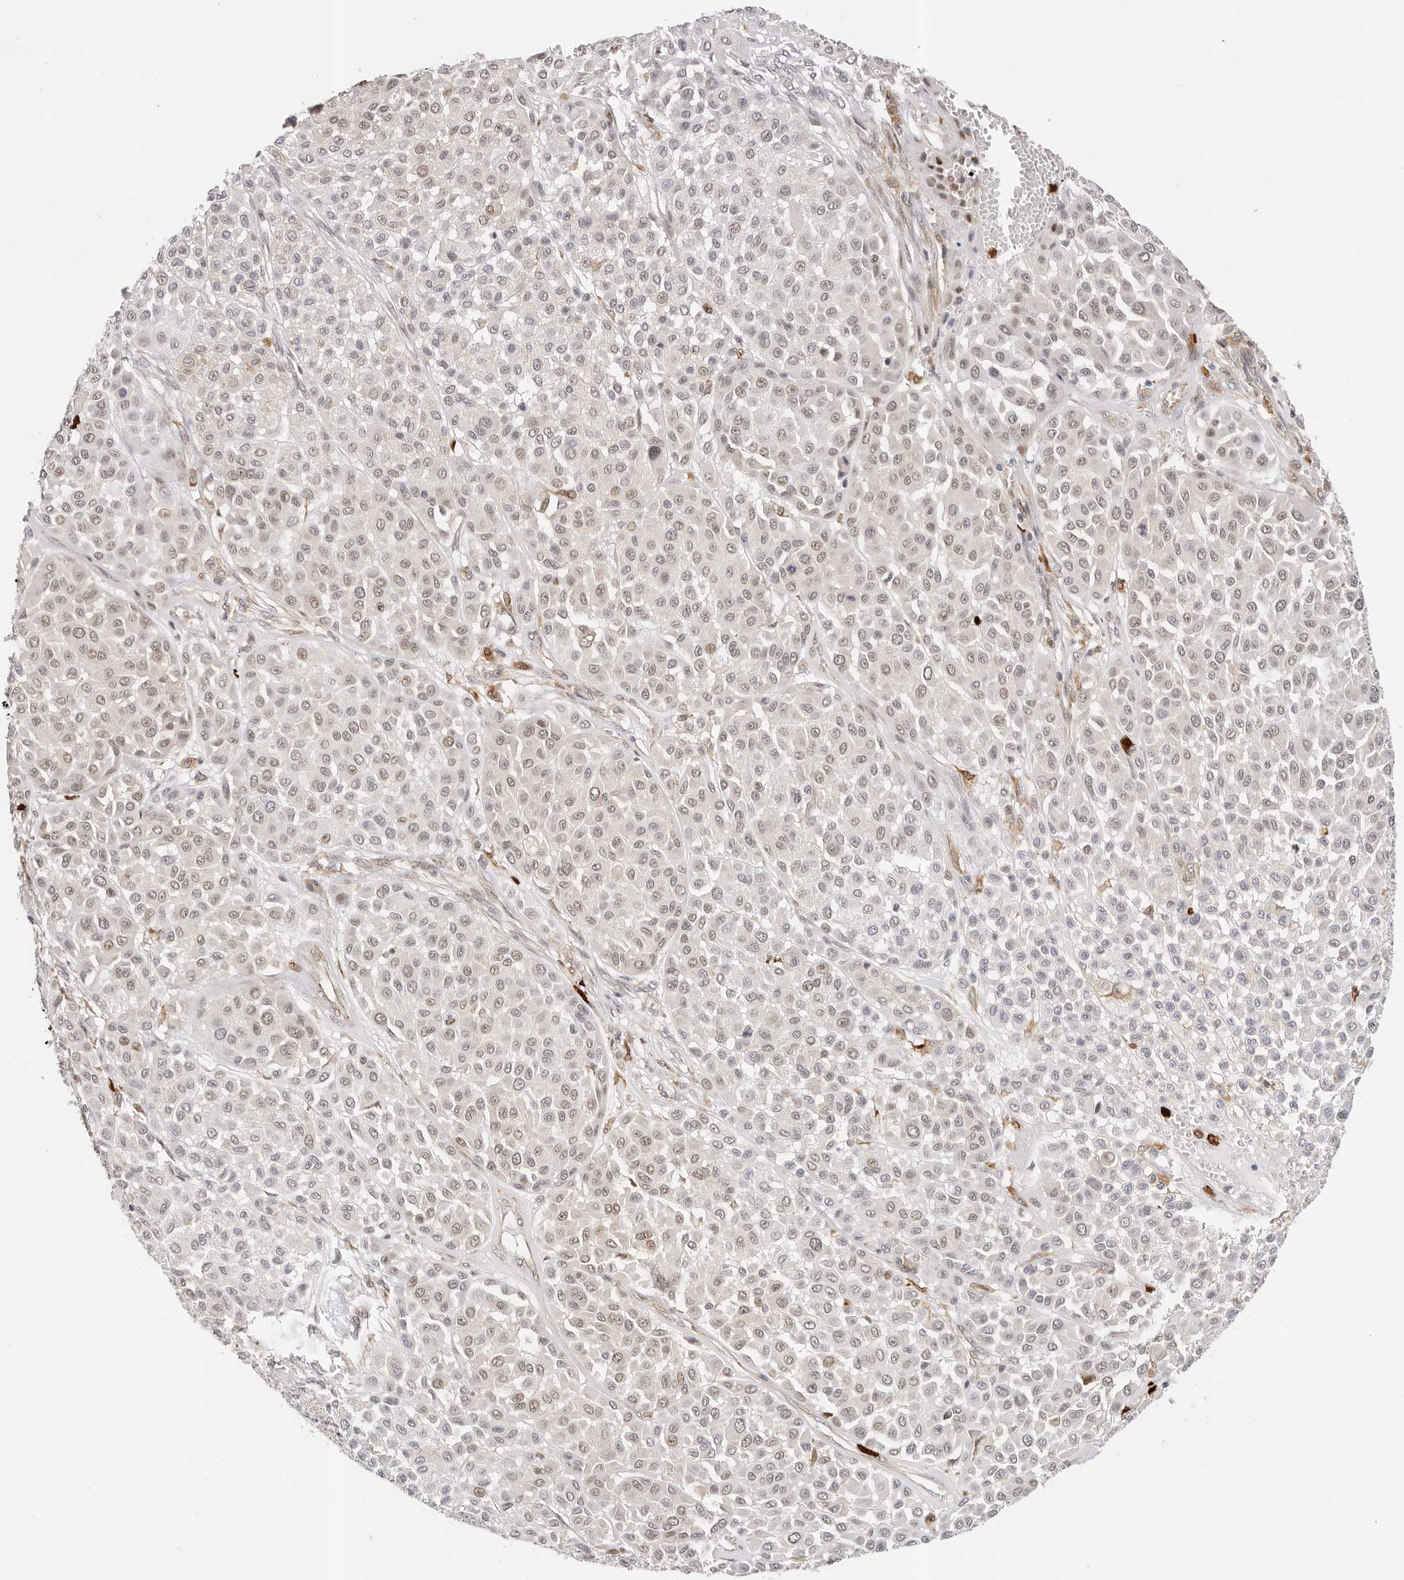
{"staining": {"intensity": "weak", "quantity": ">75%", "location": "nuclear"}, "tissue": "melanoma", "cell_type": "Tumor cells", "image_type": "cancer", "snomed": [{"axis": "morphology", "description": "Malignant melanoma, Metastatic site"}, {"axis": "topography", "description": "Soft tissue"}], "caption": "A brown stain labels weak nuclear staining of a protein in melanoma tumor cells. The protein of interest is shown in brown color, while the nuclei are stained blue.", "gene": "AFDN", "patient": {"sex": "male", "age": 41}}